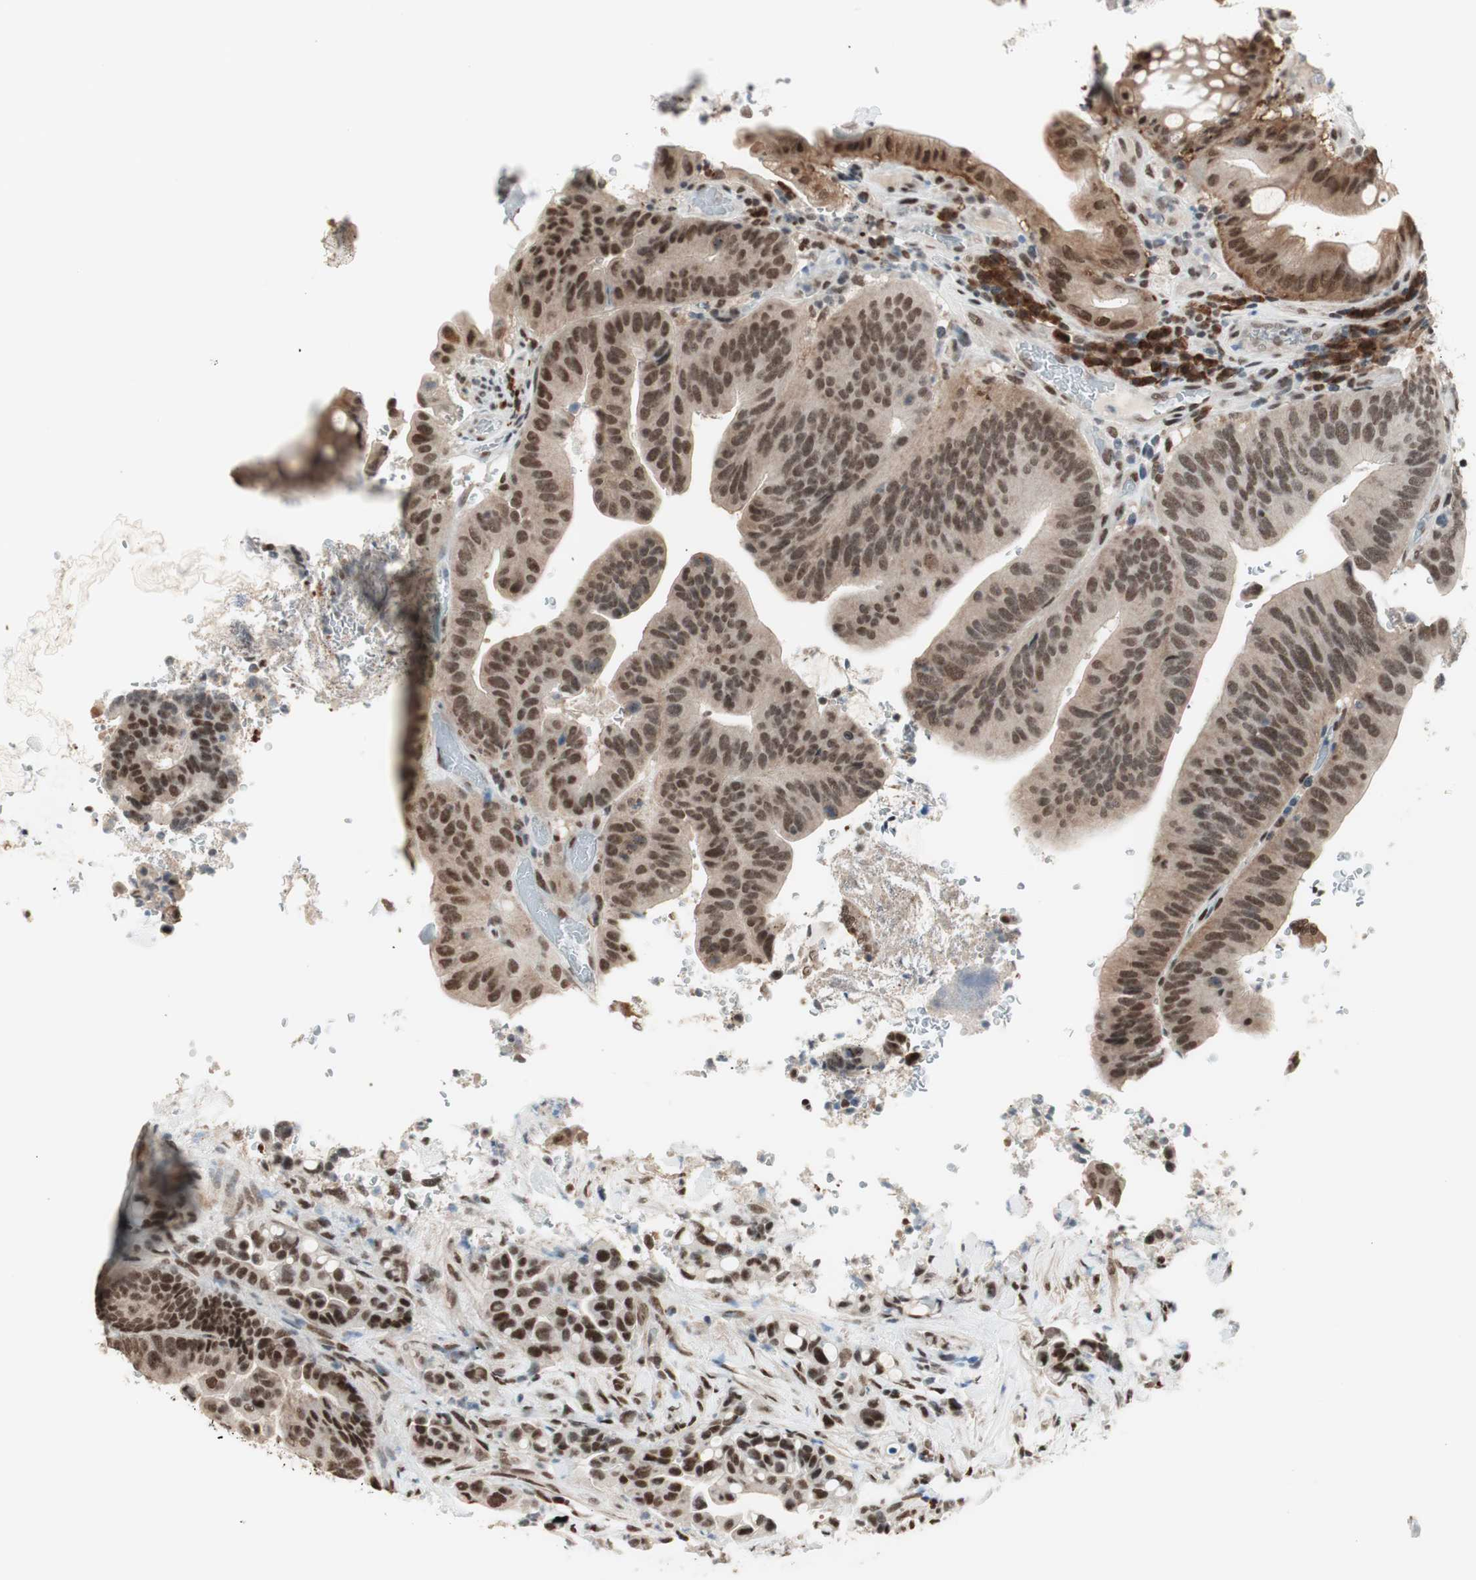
{"staining": {"intensity": "moderate", "quantity": ">75%", "location": "nuclear"}, "tissue": "colorectal cancer", "cell_type": "Tumor cells", "image_type": "cancer", "snomed": [{"axis": "morphology", "description": "Normal tissue, NOS"}, {"axis": "morphology", "description": "Adenocarcinoma, NOS"}, {"axis": "topography", "description": "Colon"}], "caption": "Immunohistochemical staining of human colorectal cancer displays medium levels of moderate nuclear positivity in about >75% of tumor cells.", "gene": "SMARCE1", "patient": {"sex": "male", "age": 82}}